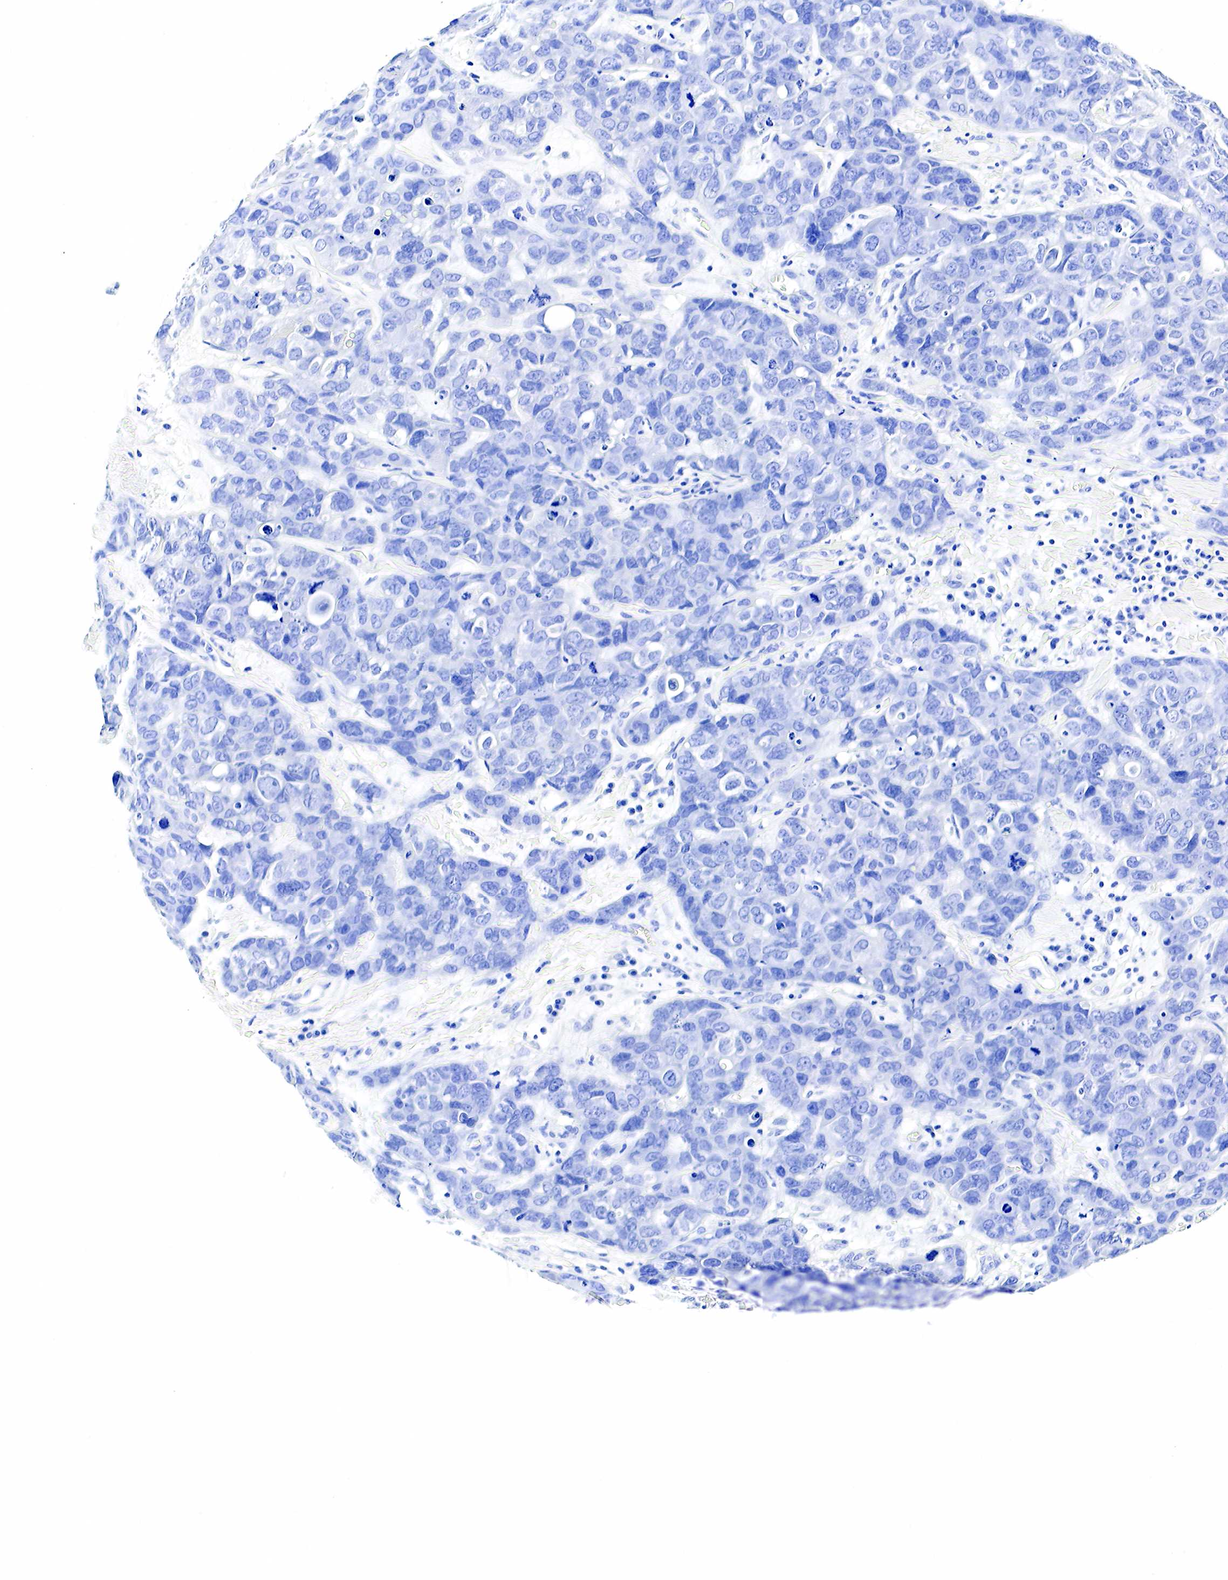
{"staining": {"intensity": "negative", "quantity": "none", "location": "none"}, "tissue": "breast cancer", "cell_type": "Tumor cells", "image_type": "cancer", "snomed": [{"axis": "morphology", "description": "Duct carcinoma"}, {"axis": "topography", "description": "Breast"}], "caption": "DAB (3,3'-diaminobenzidine) immunohistochemical staining of breast cancer displays no significant positivity in tumor cells.", "gene": "GAST", "patient": {"sex": "female", "age": 91}}